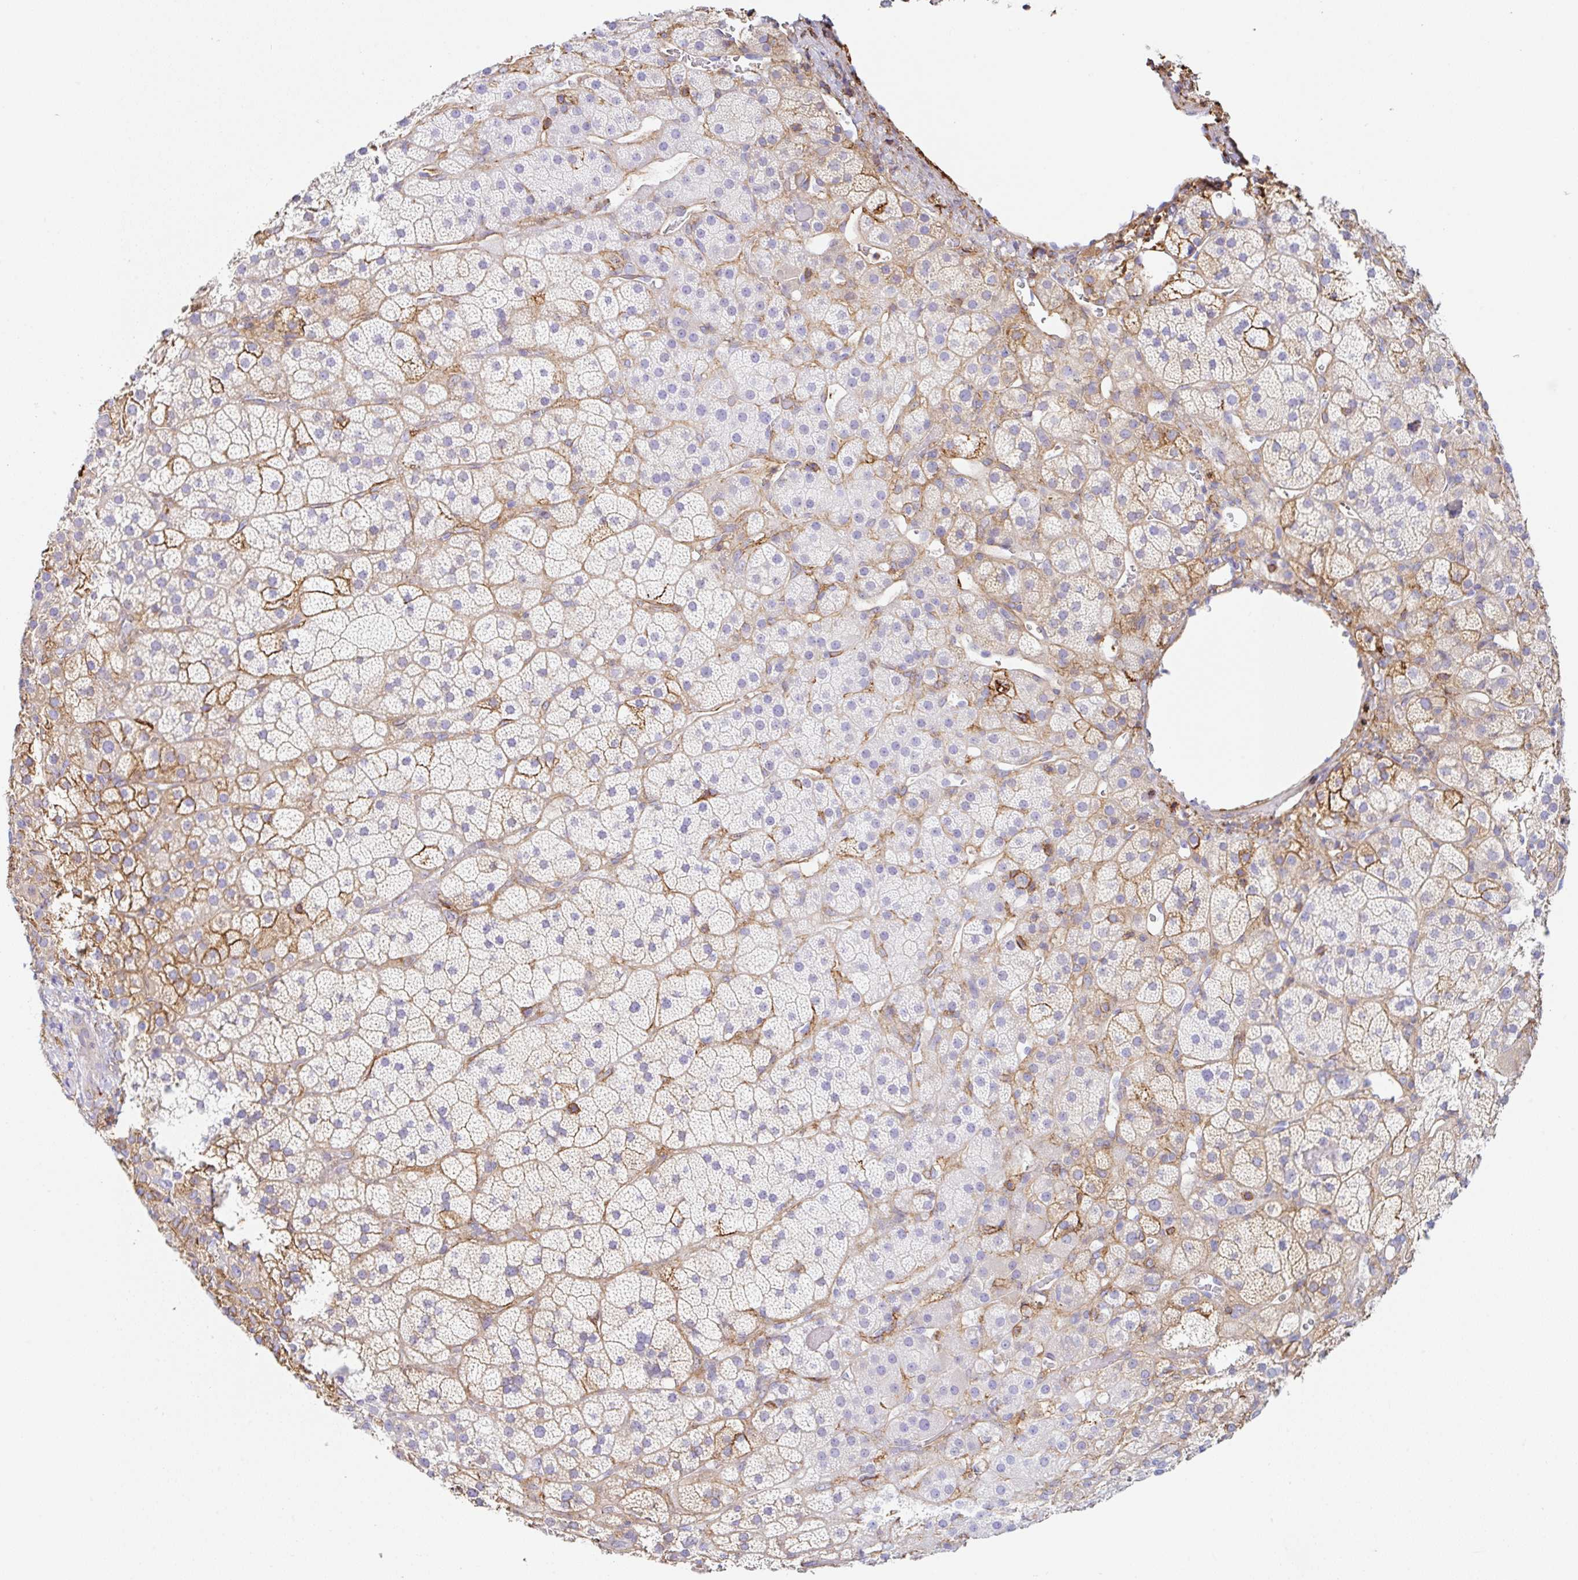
{"staining": {"intensity": "strong", "quantity": "25%-75%", "location": "cytoplasmic/membranous"}, "tissue": "adrenal gland", "cell_type": "Glandular cells", "image_type": "normal", "snomed": [{"axis": "morphology", "description": "Normal tissue, NOS"}, {"axis": "topography", "description": "Adrenal gland"}], "caption": "Immunohistochemistry image of benign adrenal gland: adrenal gland stained using IHC displays high levels of strong protein expression localized specifically in the cytoplasmic/membranous of glandular cells, appearing as a cytoplasmic/membranous brown color.", "gene": "MTTP", "patient": {"sex": "male", "age": 57}}